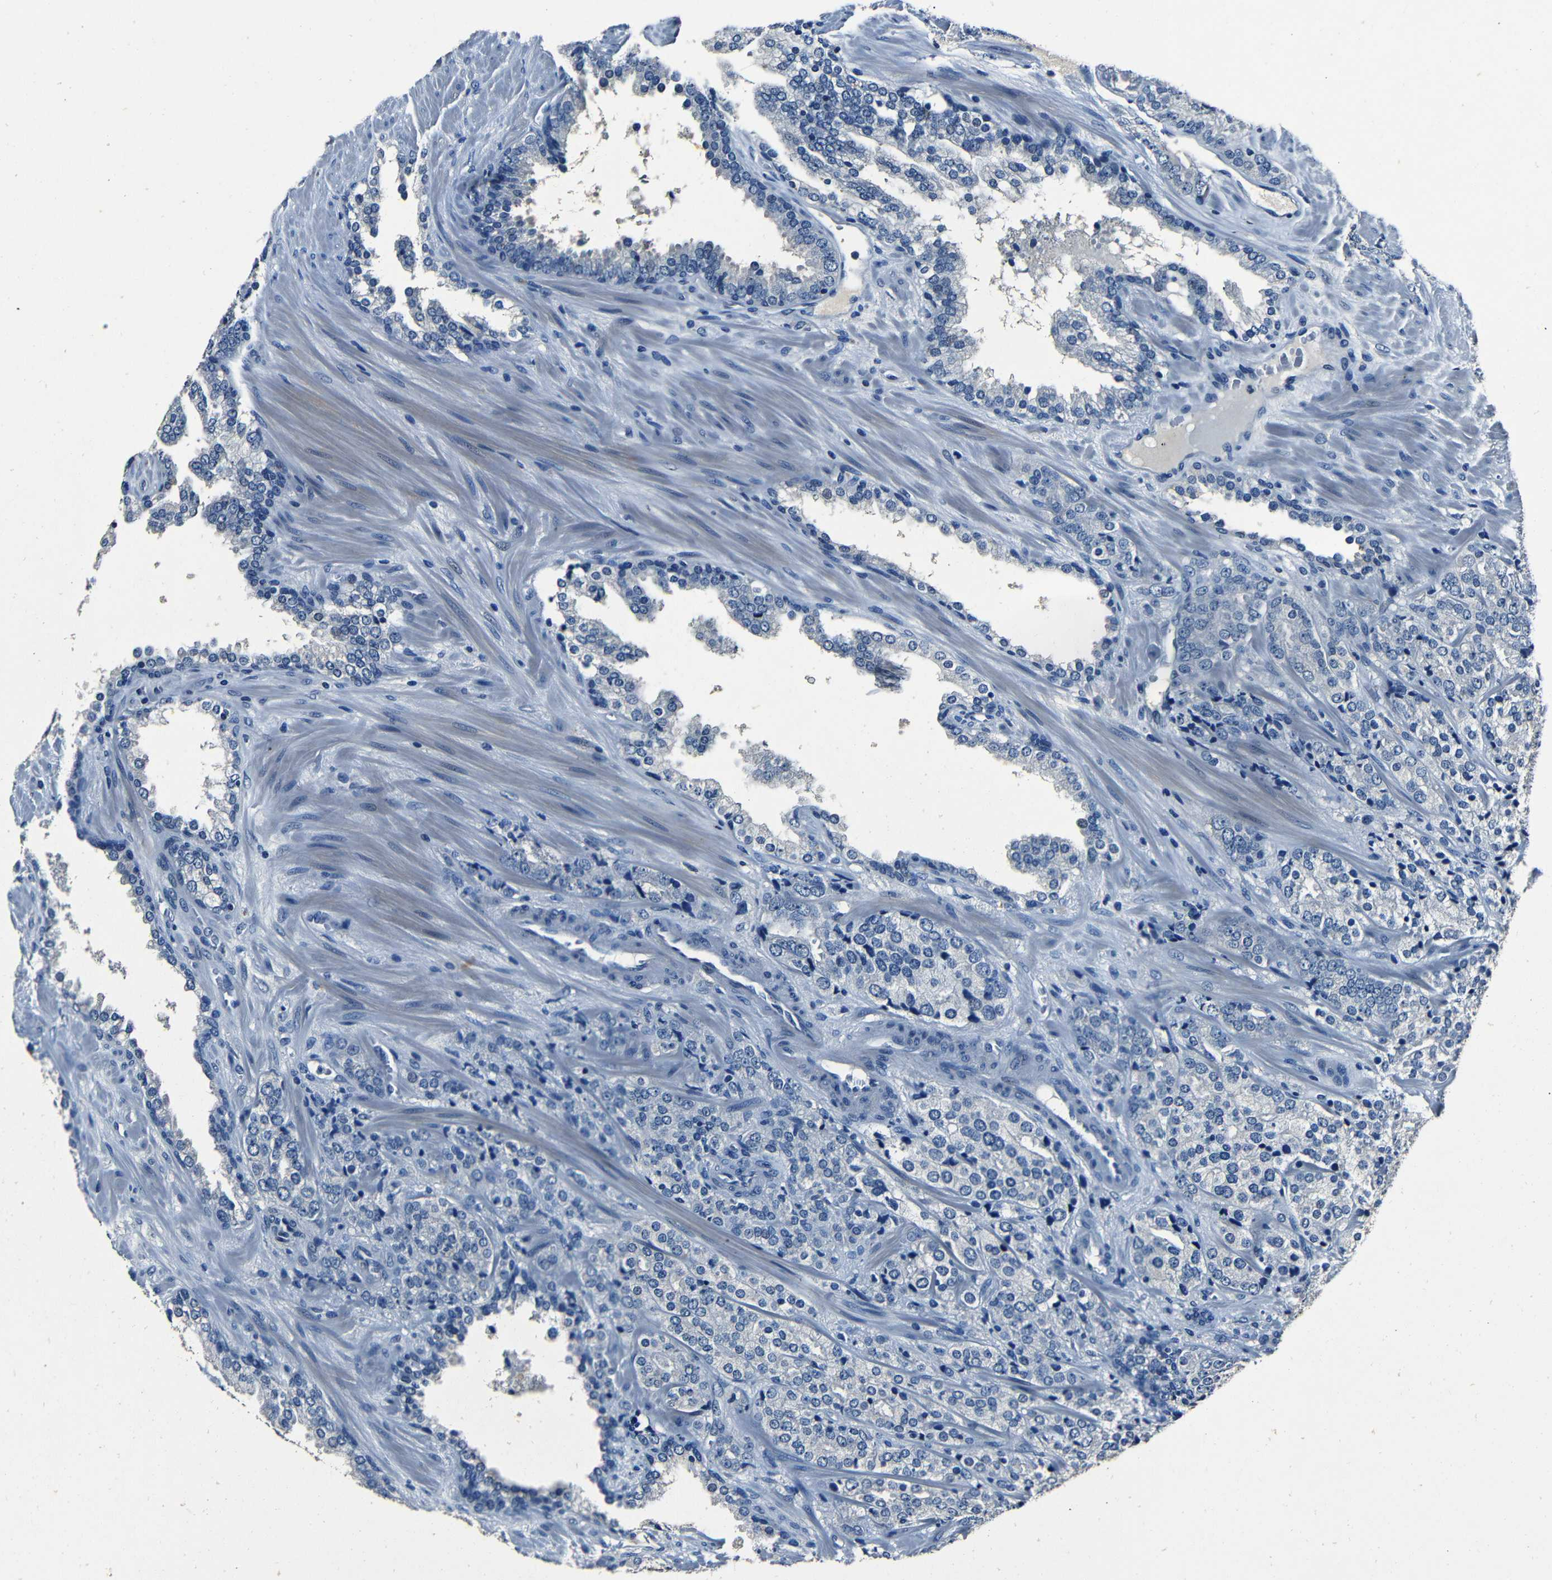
{"staining": {"intensity": "negative", "quantity": "none", "location": "none"}, "tissue": "prostate cancer", "cell_type": "Tumor cells", "image_type": "cancer", "snomed": [{"axis": "morphology", "description": "Adenocarcinoma, High grade"}, {"axis": "topography", "description": "Prostate"}], "caption": "Immunohistochemical staining of high-grade adenocarcinoma (prostate) shows no significant staining in tumor cells.", "gene": "NCMAP", "patient": {"sex": "male", "age": 71}}